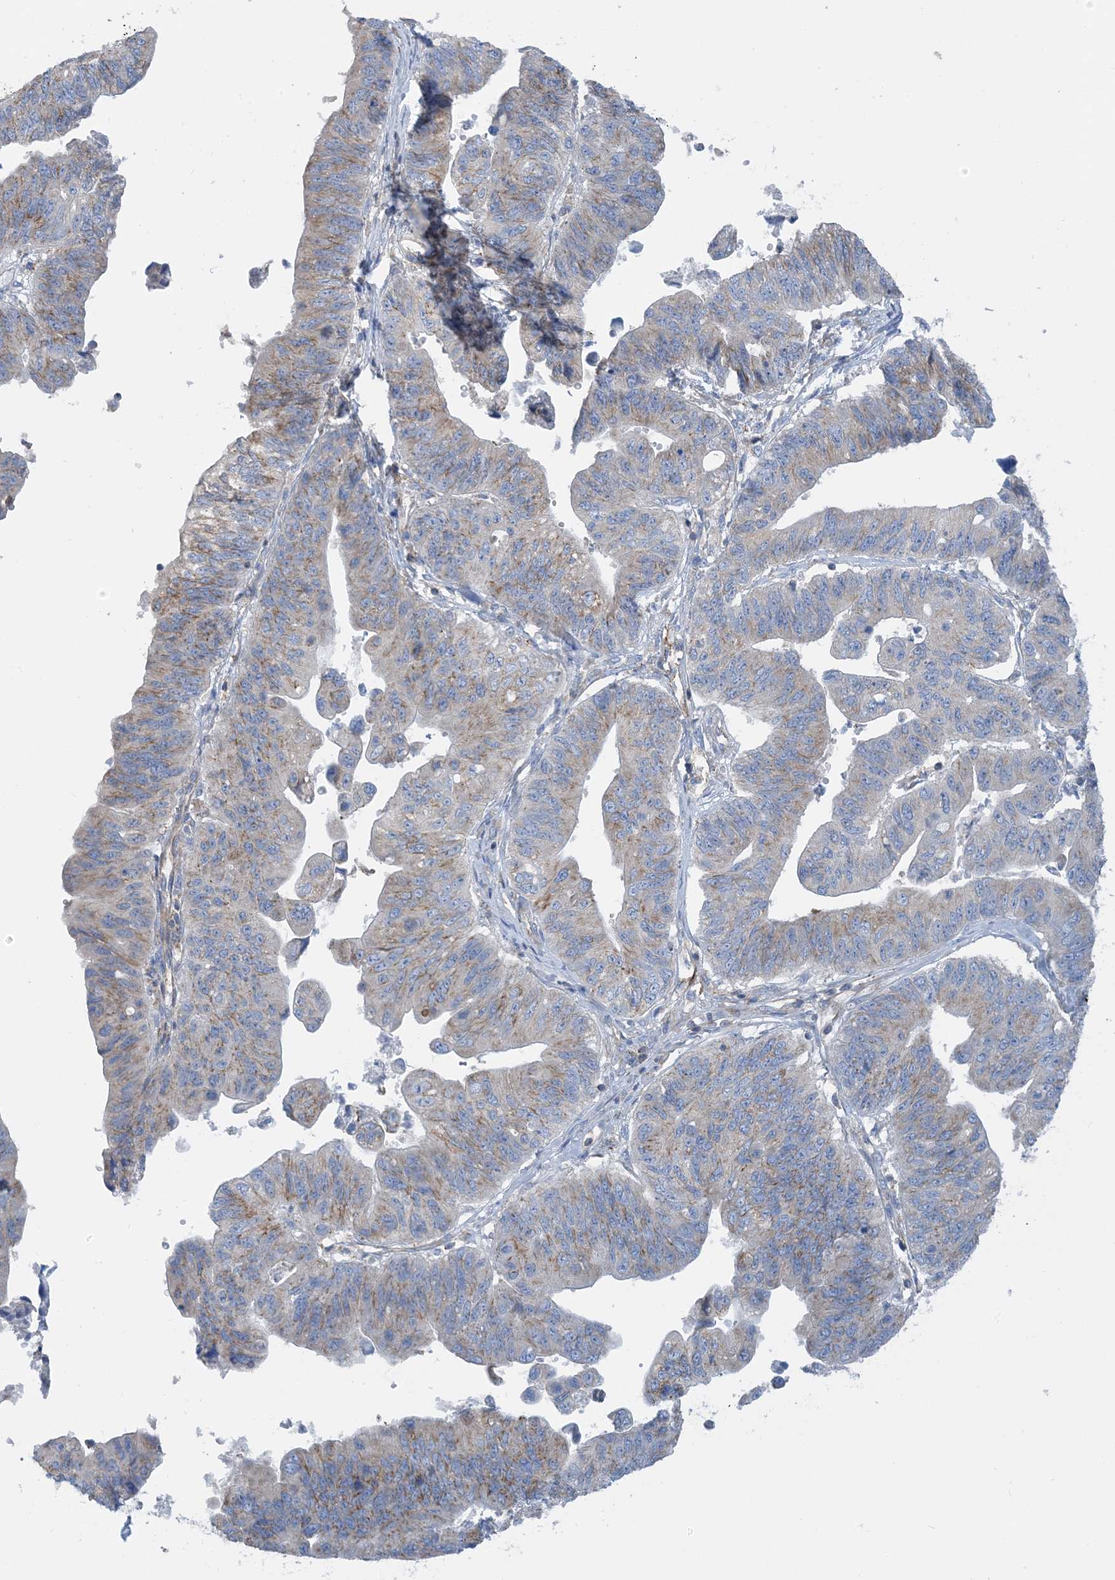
{"staining": {"intensity": "weak", "quantity": ">75%", "location": "cytoplasmic/membranous"}, "tissue": "stomach cancer", "cell_type": "Tumor cells", "image_type": "cancer", "snomed": [{"axis": "morphology", "description": "Adenocarcinoma, NOS"}, {"axis": "topography", "description": "Stomach"}], "caption": "Tumor cells reveal low levels of weak cytoplasmic/membranous expression in approximately >75% of cells in adenocarcinoma (stomach).", "gene": "CALHM5", "patient": {"sex": "male", "age": 59}}